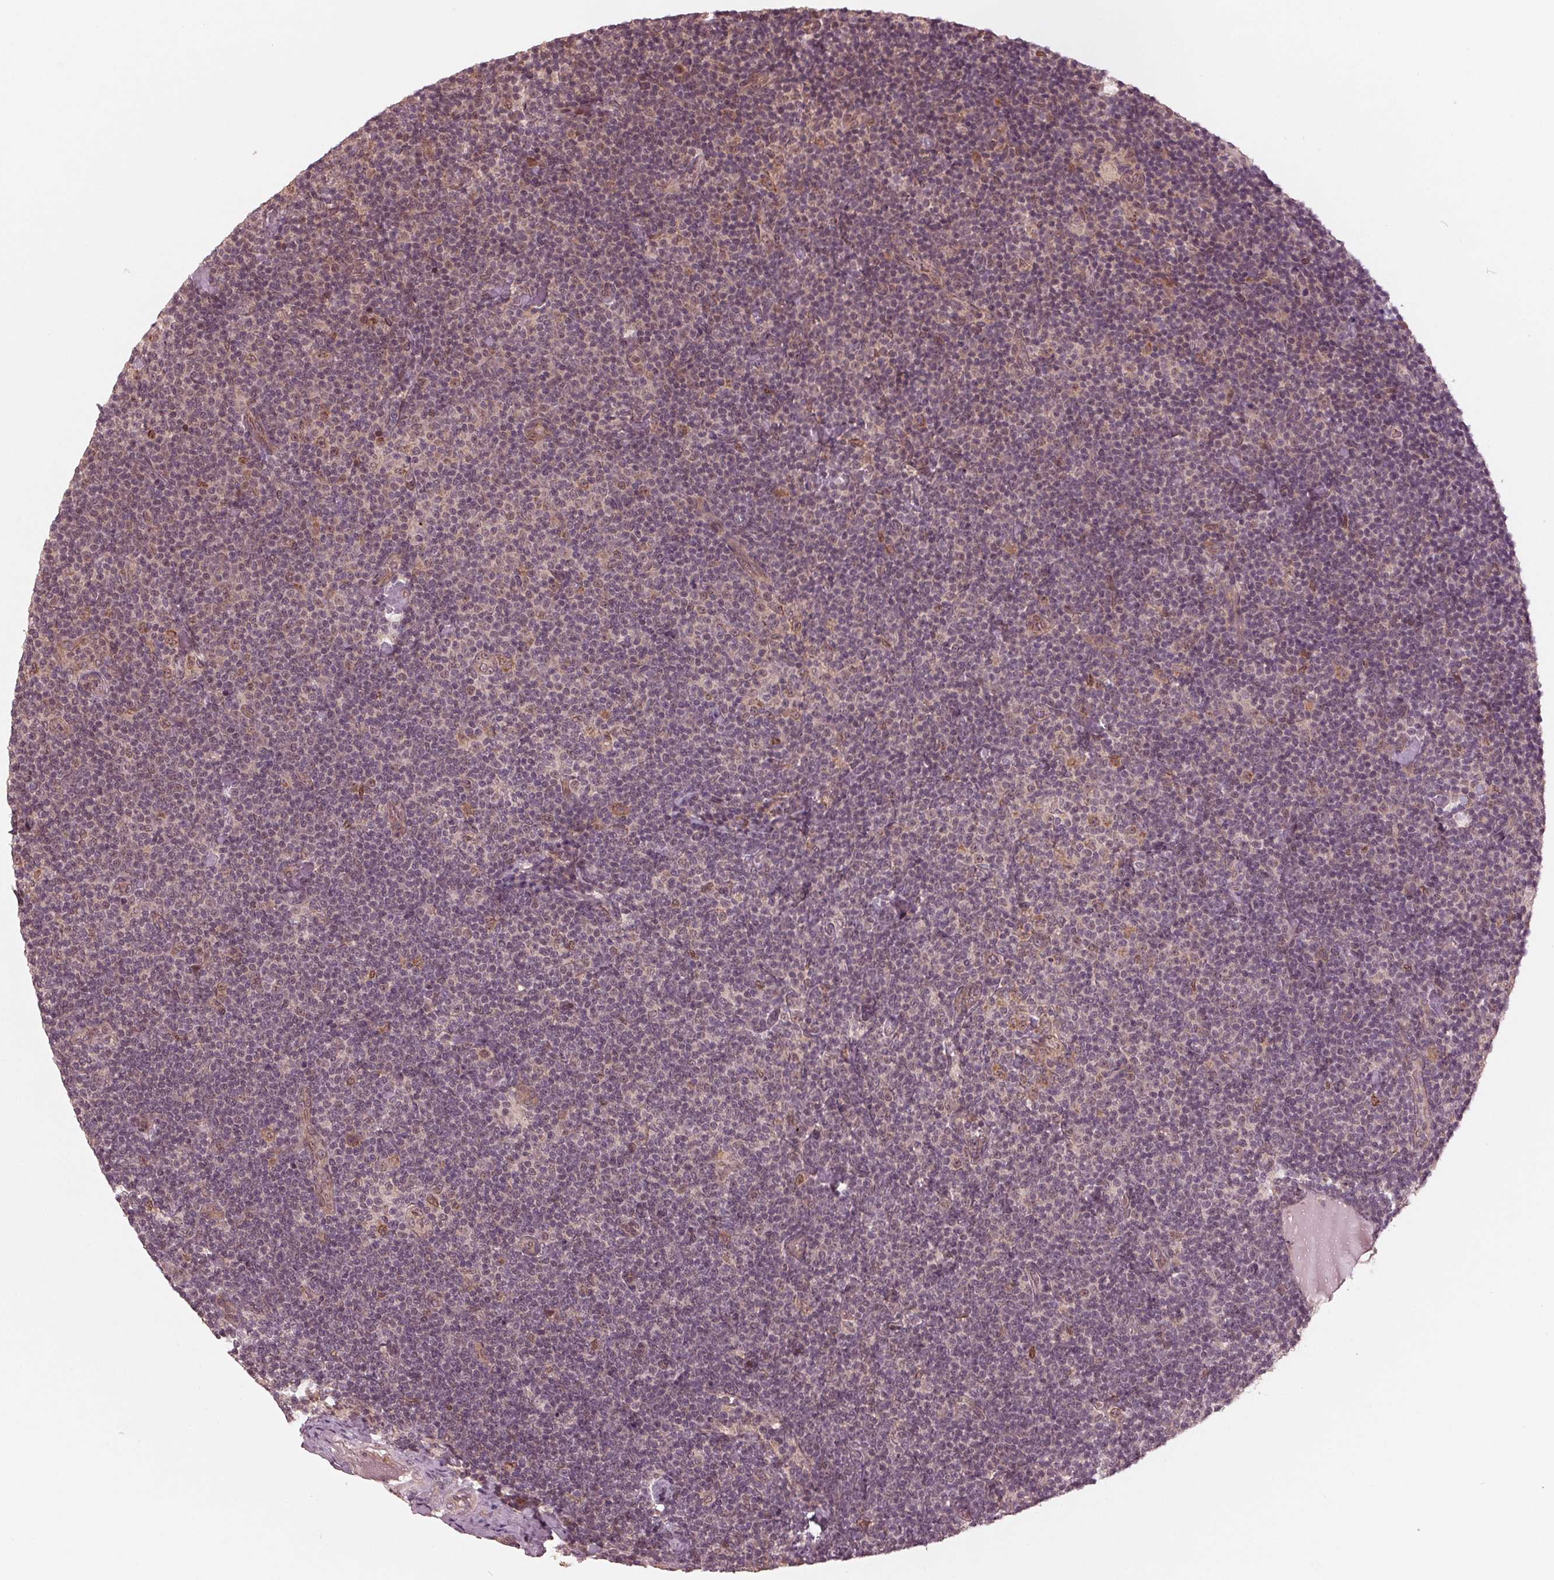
{"staining": {"intensity": "weak", "quantity": "25%-75%", "location": "nuclear"}, "tissue": "lymphoma", "cell_type": "Tumor cells", "image_type": "cancer", "snomed": [{"axis": "morphology", "description": "Malignant lymphoma, non-Hodgkin's type, Low grade"}, {"axis": "topography", "description": "Lymph node"}], "caption": "Lymphoma was stained to show a protein in brown. There is low levels of weak nuclear positivity in about 25%-75% of tumor cells. The protein is stained brown, and the nuclei are stained in blue (DAB (3,3'-diaminobenzidine) IHC with brightfield microscopy, high magnification).", "gene": "ZNF471", "patient": {"sex": "male", "age": 81}}